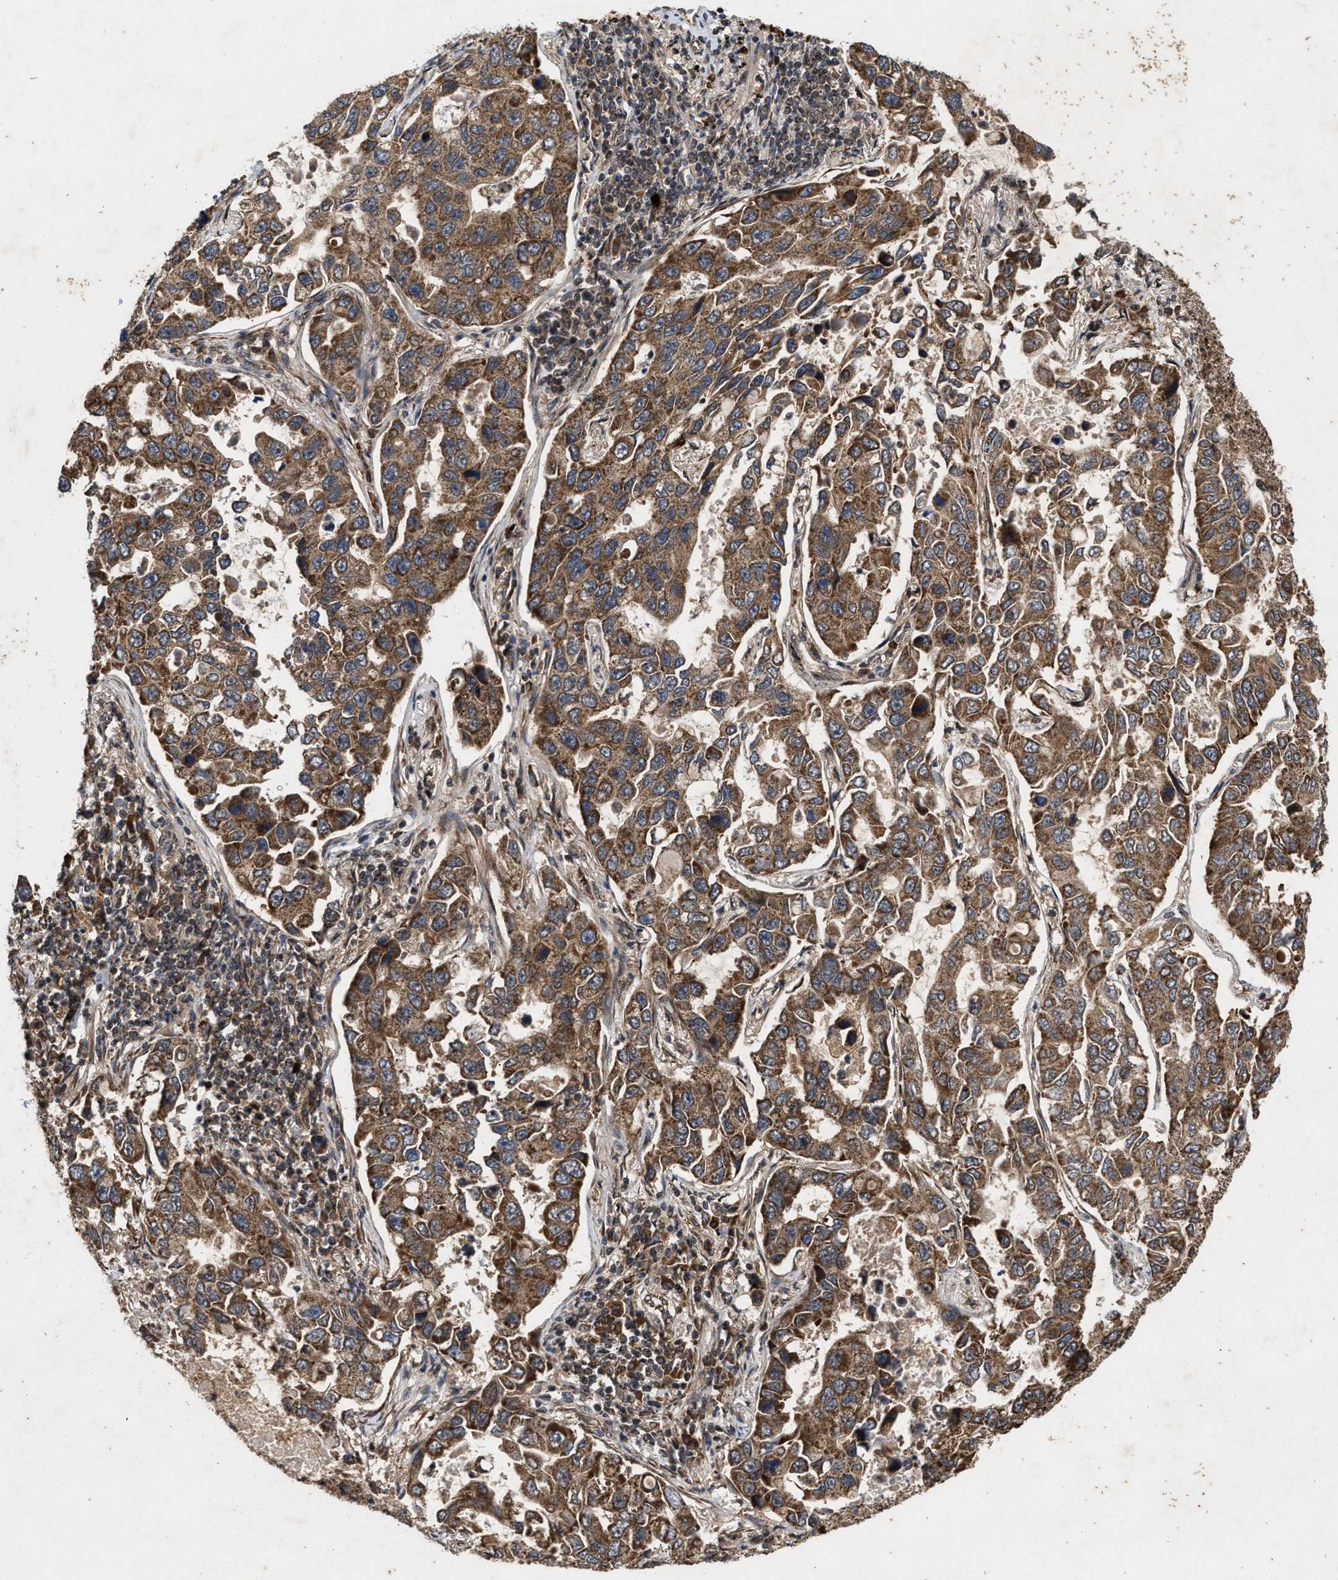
{"staining": {"intensity": "strong", "quantity": ">75%", "location": "cytoplasmic/membranous"}, "tissue": "lung cancer", "cell_type": "Tumor cells", "image_type": "cancer", "snomed": [{"axis": "morphology", "description": "Adenocarcinoma, NOS"}, {"axis": "topography", "description": "Lung"}], "caption": "Lung cancer (adenocarcinoma) stained with immunohistochemistry (IHC) shows strong cytoplasmic/membranous positivity in approximately >75% of tumor cells. (Brightfield microscopy of DAB IHC at high magnification).", "gene": "CFLAR", "patient": {"sex": "male", "age": 64}}